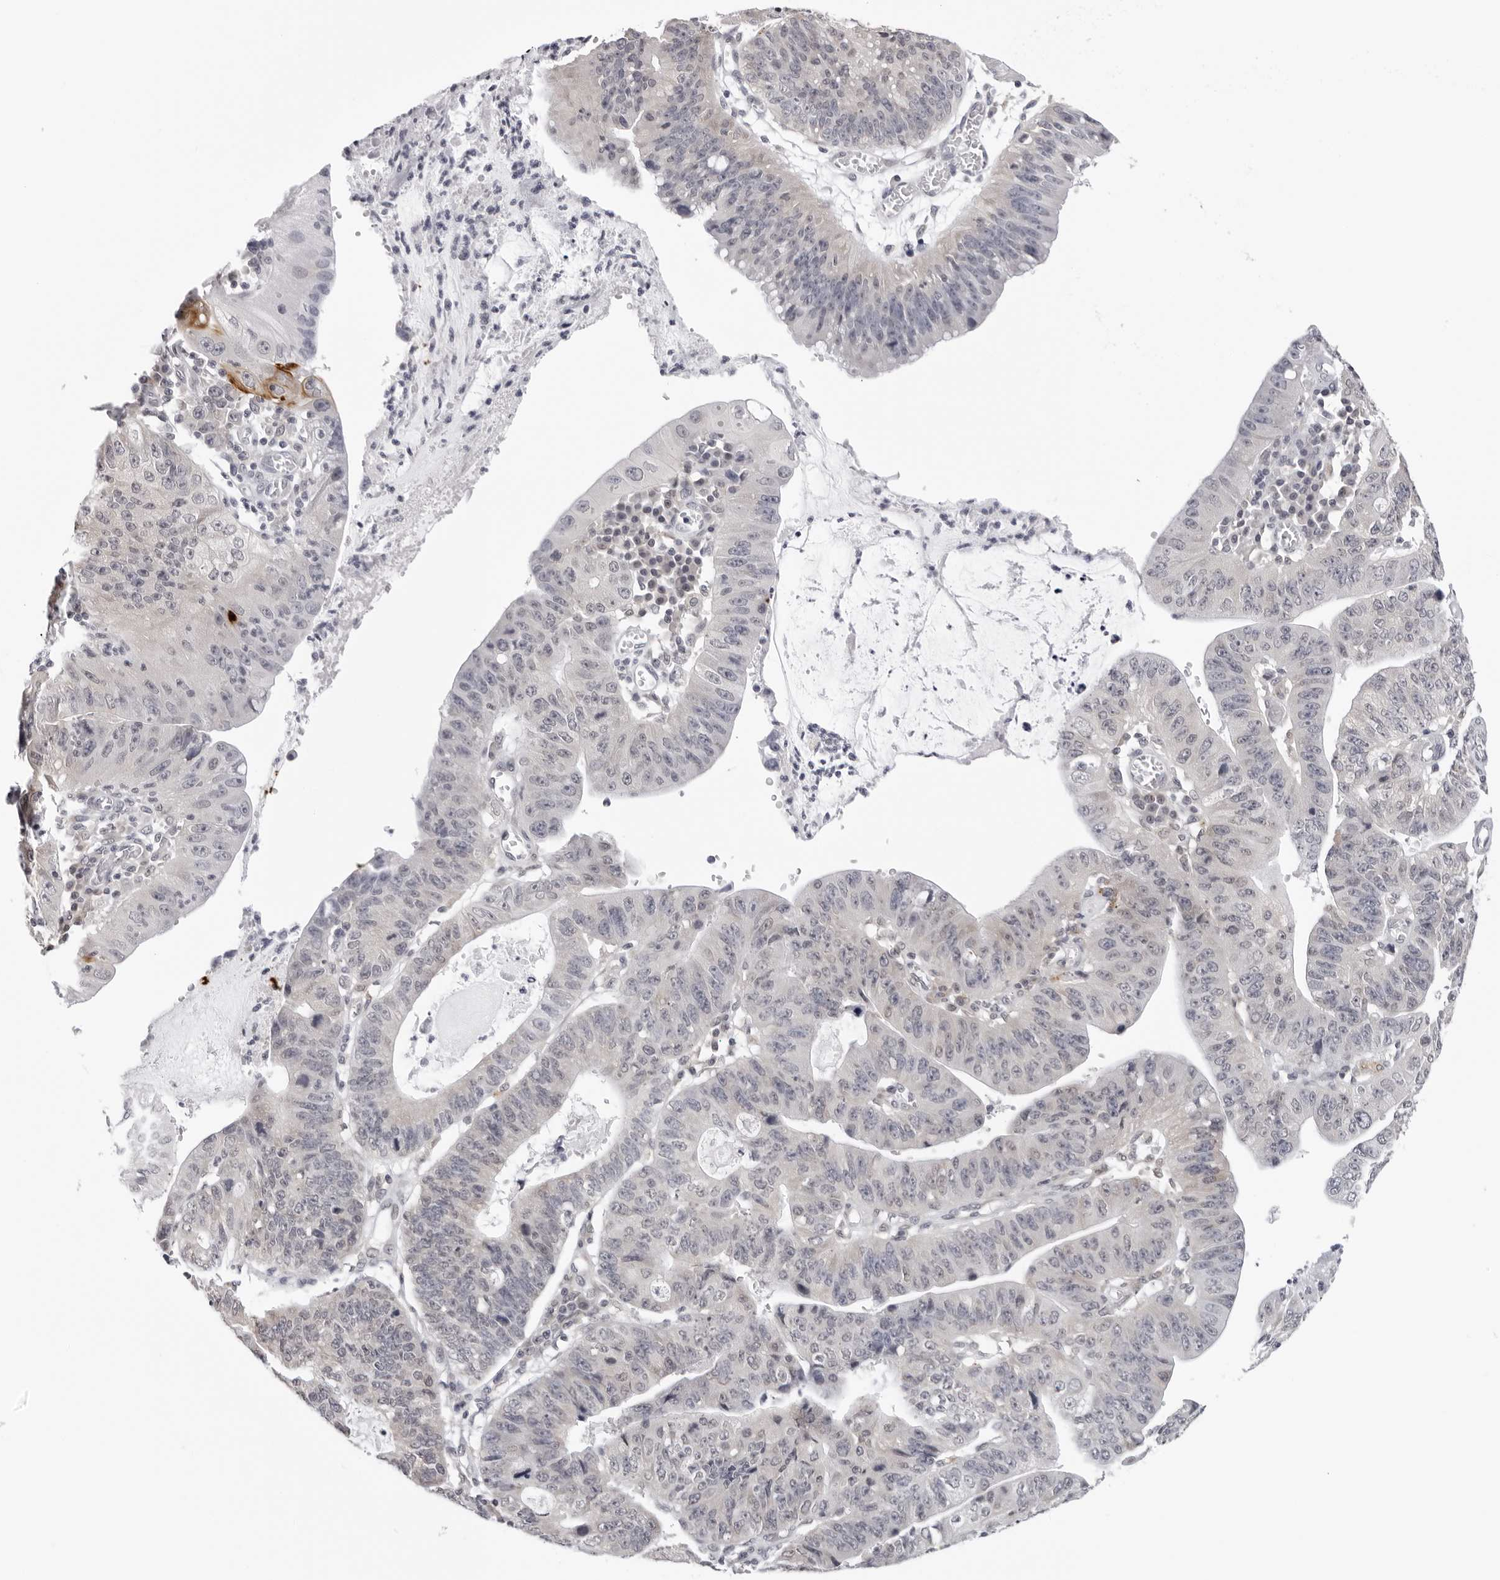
{"staining": {"intensity": "negative", "quantity": "none", "location": "none"}, "tissue": "stomach cancer", "cell_type": "Tumor cells", "image_type": "cancer", "snomed": [{"axis": "morphology", "description": "Adenocarcinoma, NOS"}, {"axis": "topography", "description": "Stomach"}], "caption": "High magnification brightfield microscopy of stomach cancer stained with DAB (3,3'-diaminobenzidine) (brown) and counterstained with hematoxylin (blue): tumor cells show no significant expression.", "gene": "PRUNE1", "patient": {"sex": "male", "age": 59}}